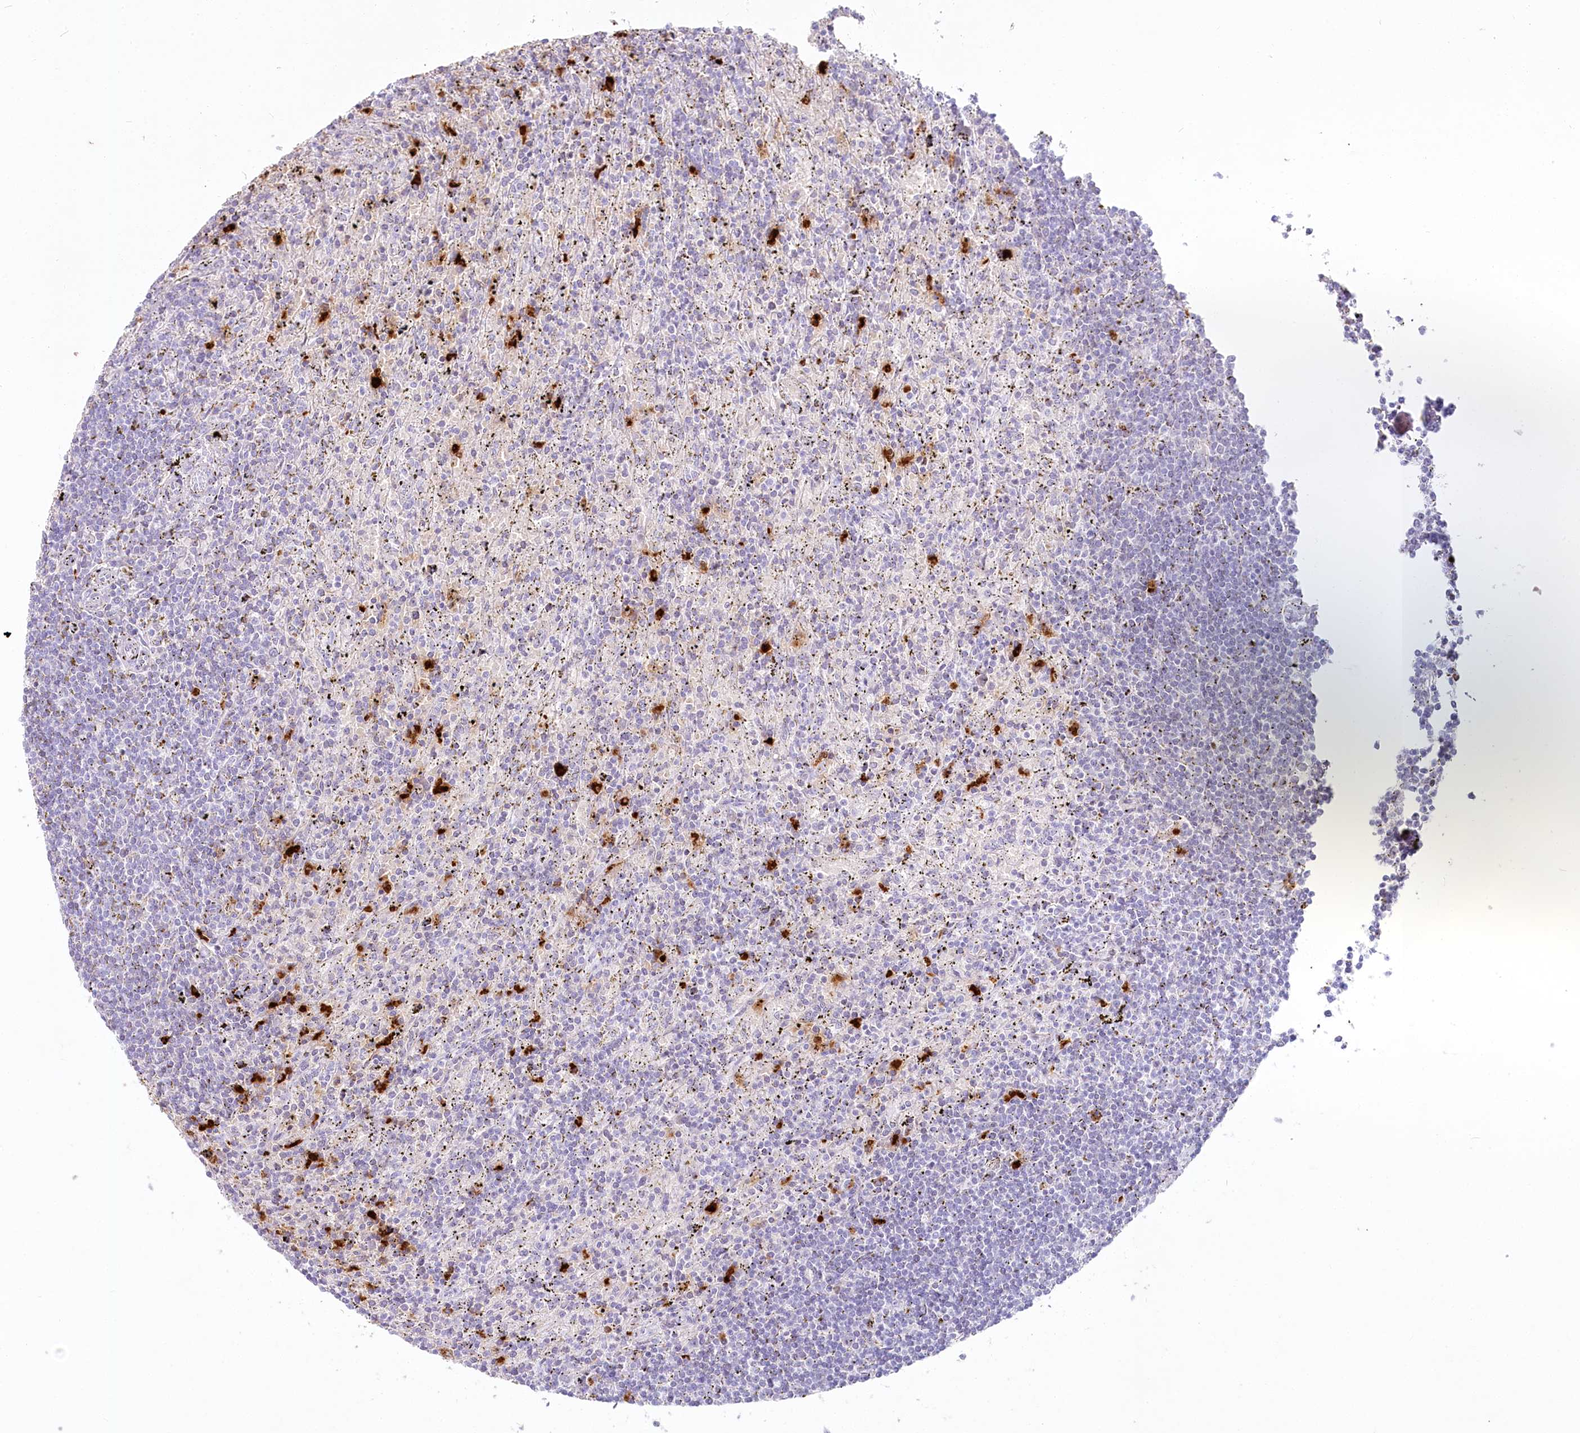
{"staining": {"intensity": "negative", "quantity": "none", "location": "none"}, "tissue": "lymphoma", "cell_type": "Tumor cells", "image_type": "cancer", "snomed": [{"axis": "morphology", "description": "Malignant lymphoma, non-Hodgkin's type, Low grade"}, {"axis": "topography", "description": "Spleen"}], "caption": "Tumor cells show no significant protein positivity in lymphoma.", "gene": "IFIT5", "patient": {"sex": "male", "age": 76}}